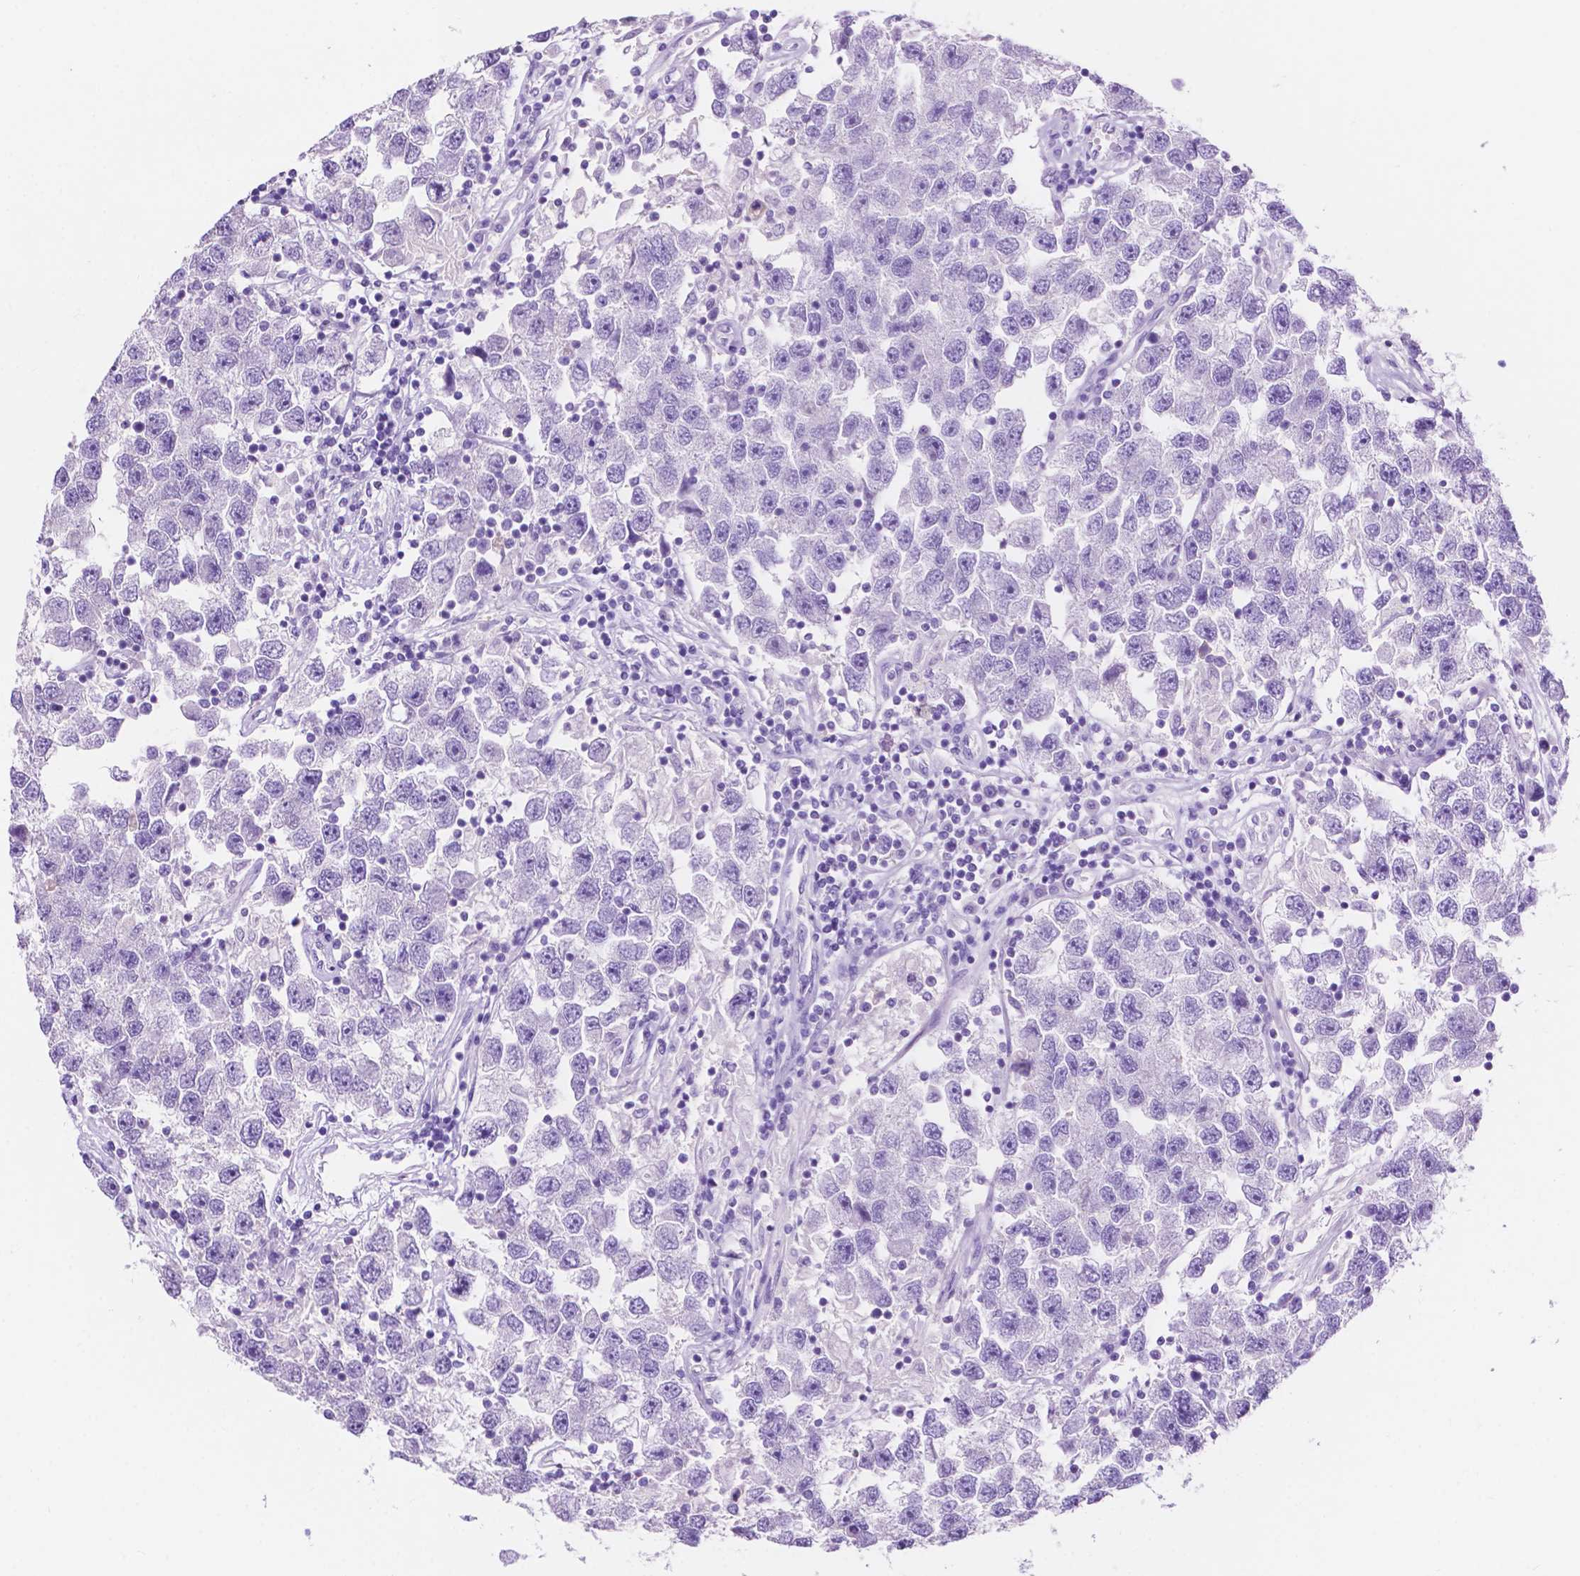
{"staining": {"intensity": "negative", "quantity": "none", "location": "none"}, "tissue": "testis cancer", "cell_type": "Tumor cells", "image_type": "cancer", "snomed": [{"axis": "morphology", "description": "Seminoma, NOS"}, {"axis": "topography", "description": "Testis"}], "caption": "Immunohistochemistry (IHC) photomicrograph of neoplastic tissue: testis cancer stained with DAB demonstrates no significant protein expression in tumor cells. (DAB (3,3'-diaminobenzidine) IHC with hematoxylin counter stain).", "gene": "IGFN1", "patient": {"sex": "male", "age": 26}}